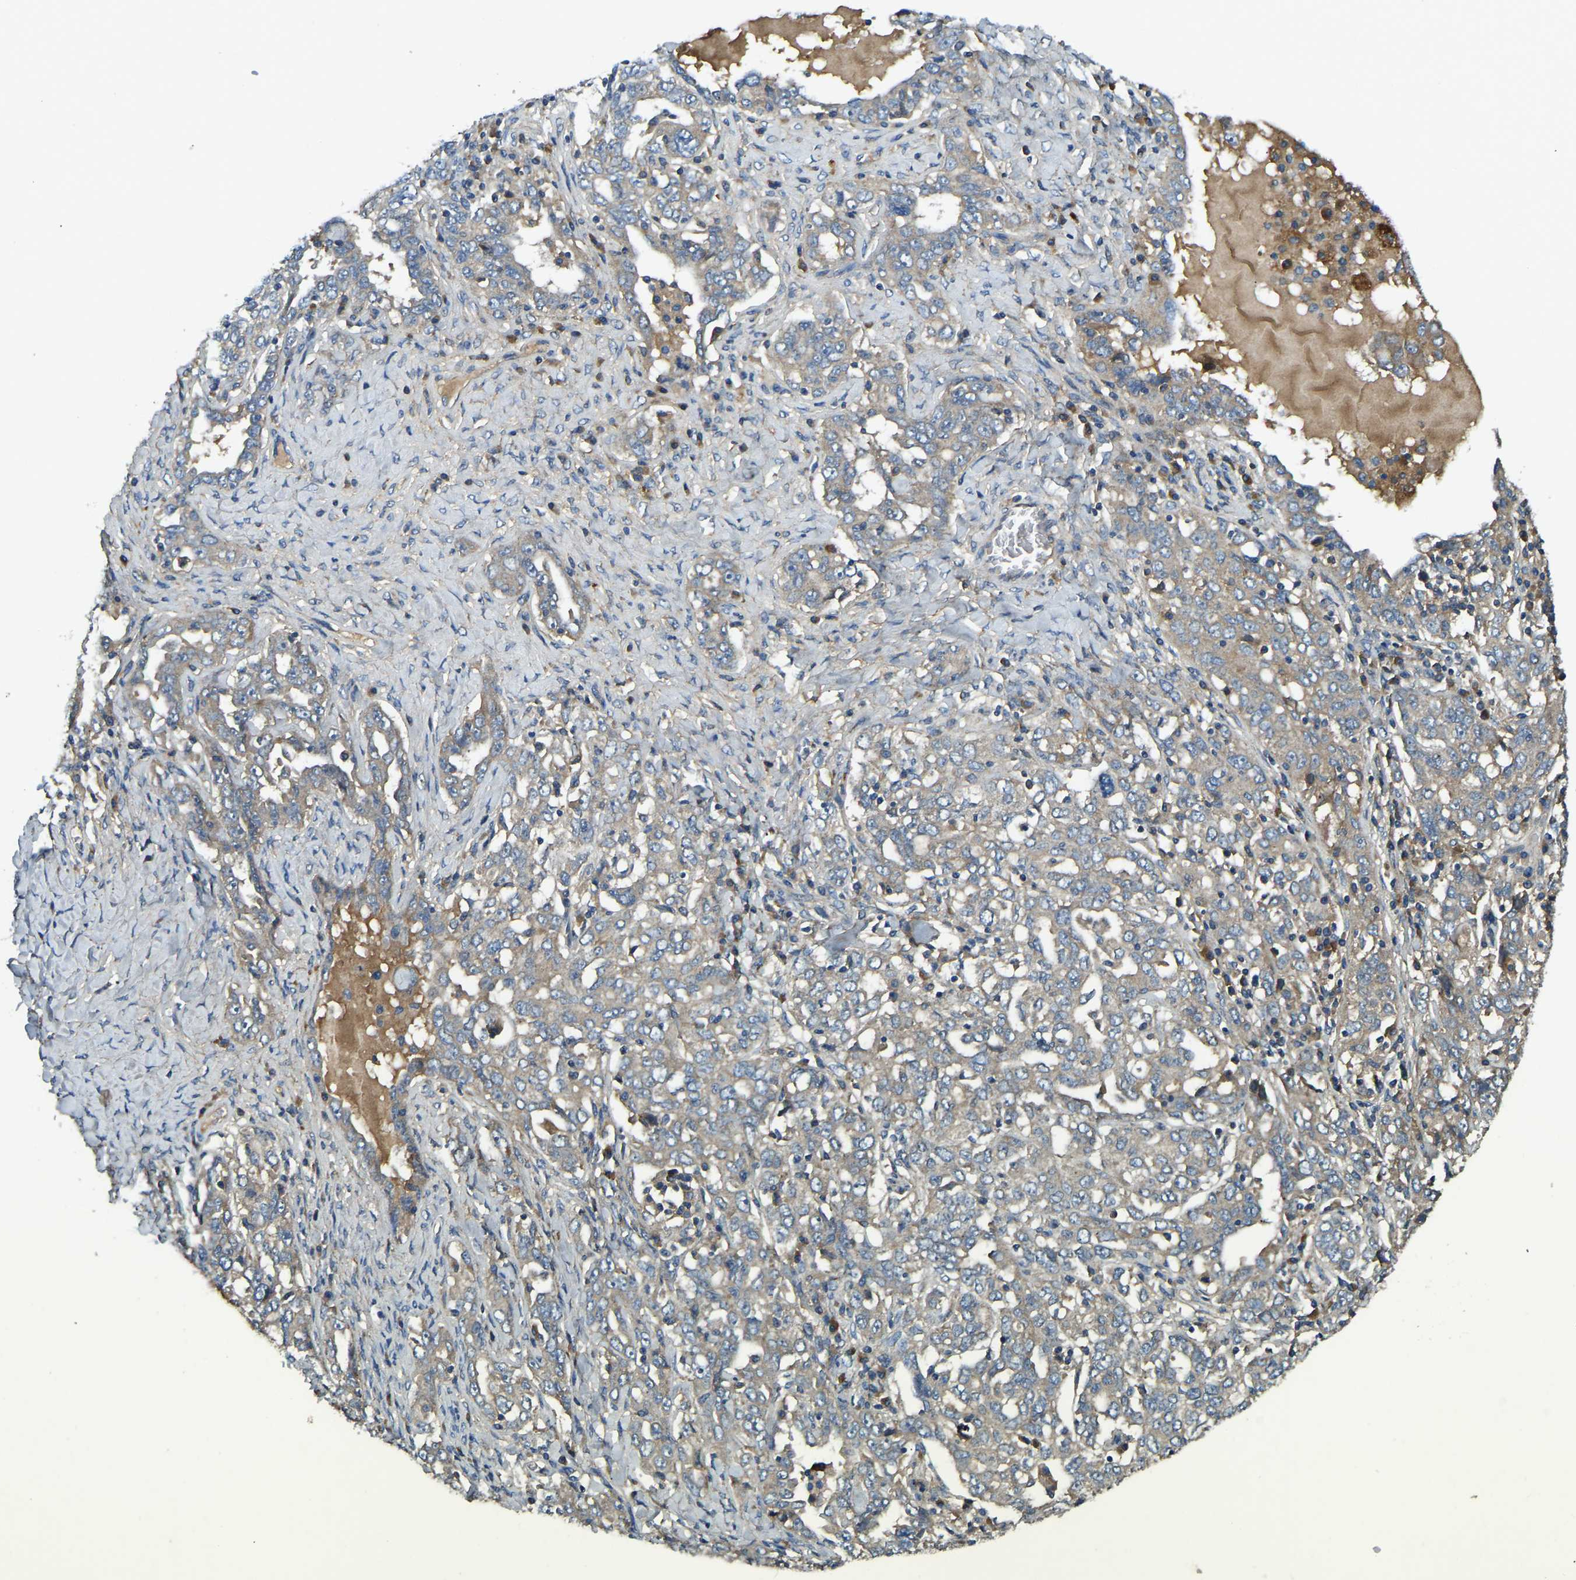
{"staining": {"intensity": "weak", "quantity": "25%-75%", "location": "cytoplasmic/membranous"}, "tissue": "ovarian cancer", "cell_type": "Tumor cells", "image_type": "cancer", "snomed": [{"axis": "morphology", "description": "Carcinoma, endometroid"}, {"axis": "topography", "description": "Ovary"}], "caption": "Brown immunohistochemical staining in endometroid carcinoma (ovarian) shows weak cytoplasmic/membranous positivity in approximately 25%-75% of tumor cells. (DAB = brown stain, brightfield microscopy at high magnification).", "gene": "ATP8B1", "patient": {"sex": "female", "age": 62}}